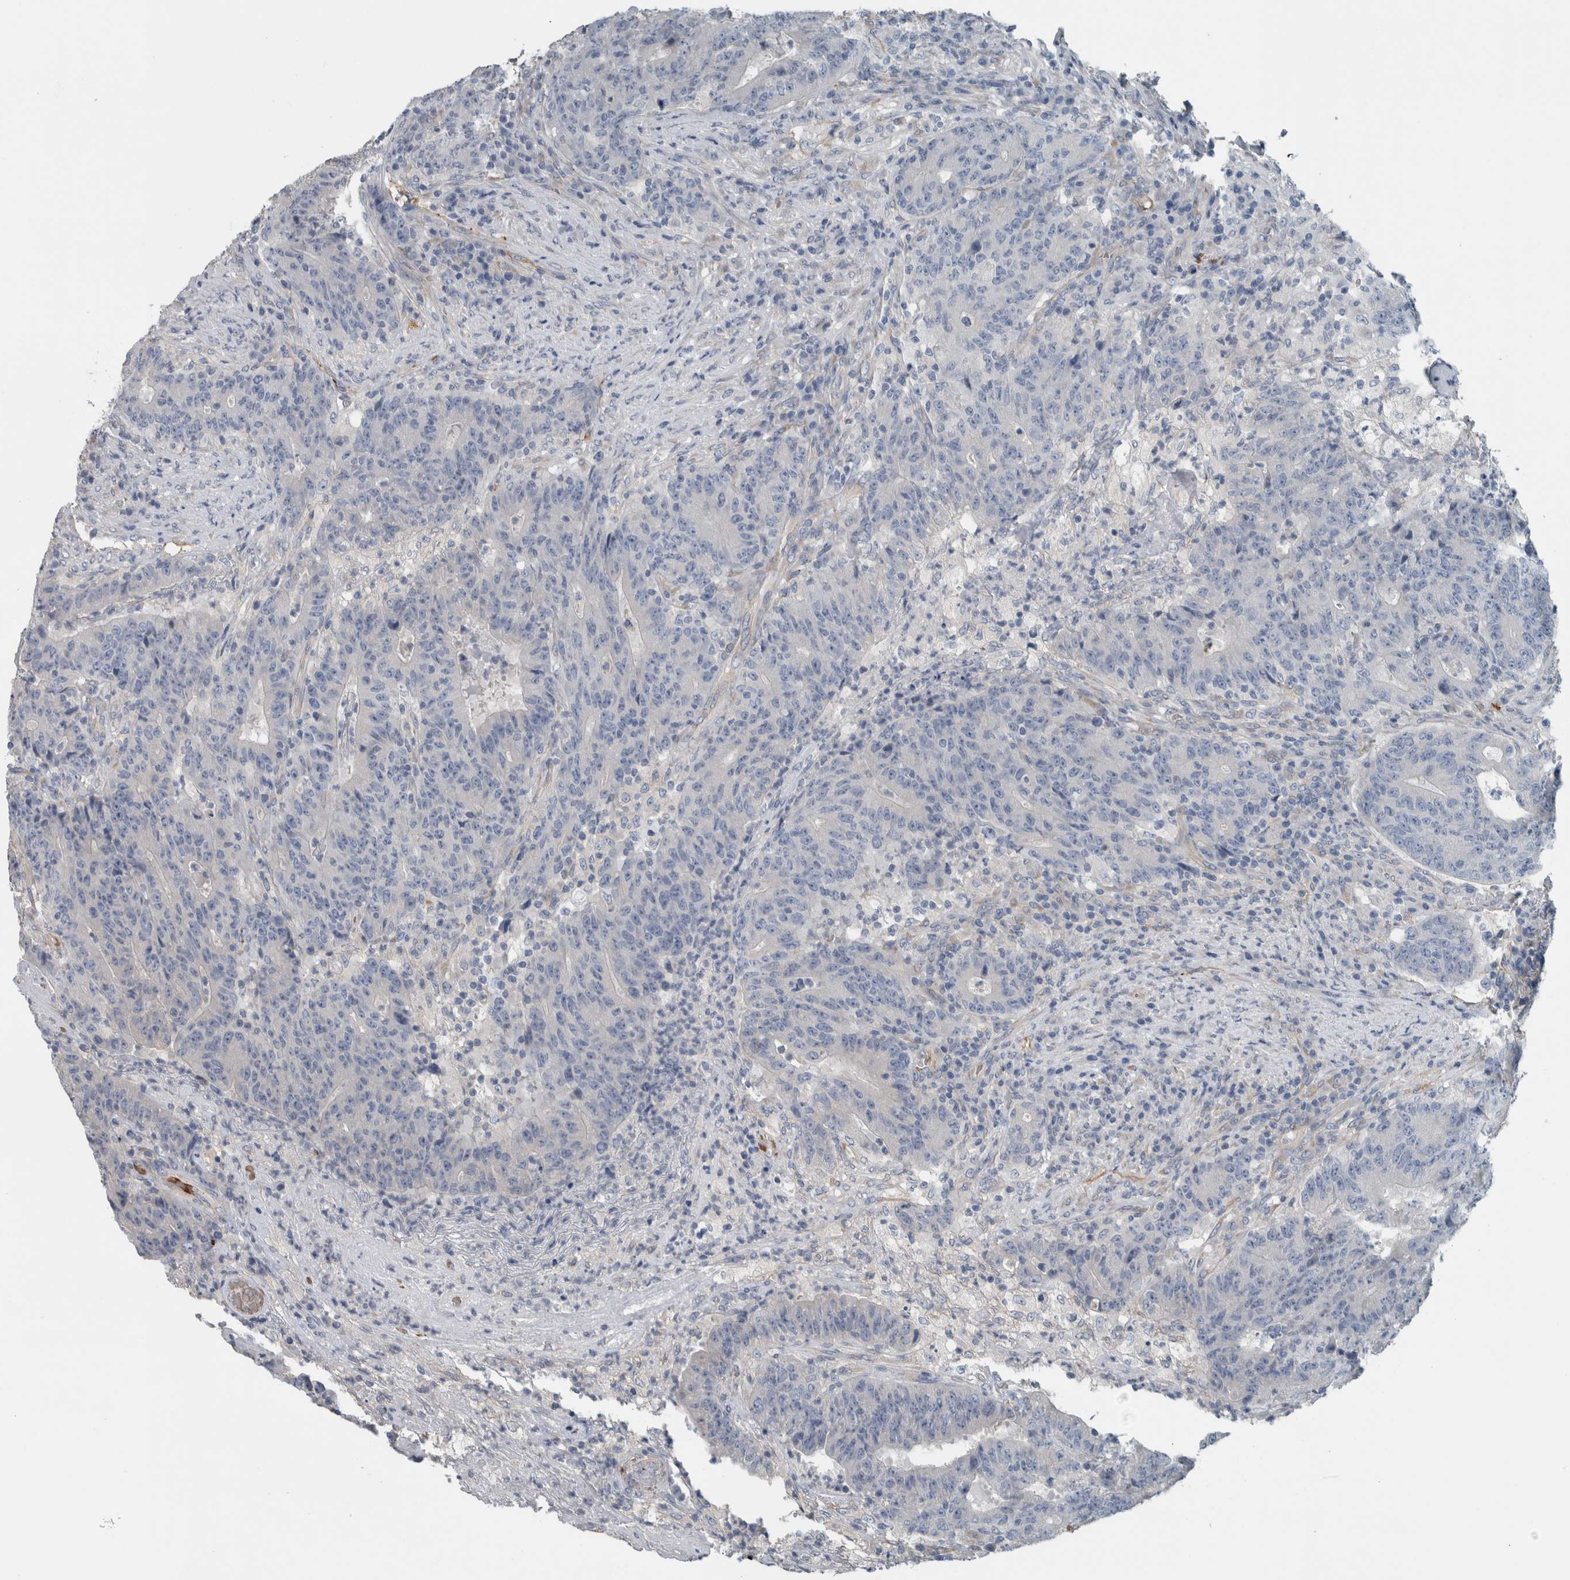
{"staining": {"intensity": "negative", "quantity": "none", "location": "none"}, "tissue": "colorectal cancer", "cell_type": "Tumor cells", "image_type": "cancer", "snomed": [{"axis": "morphology", "description": "Normal tissue, NOS"}, {"axis": "morphology", "description": "Adenocarcinoma, NOS"}, {"axis": "topography", "description": "Colon"}], "caption": "Human adenocarcinoma (colorectal) stained for a protein using immunohistochemistry (IHC) exhibits no positivity in tumor cells.", "gene": "SH3GL2", "patient": {"sex": "female", "age": 75}}